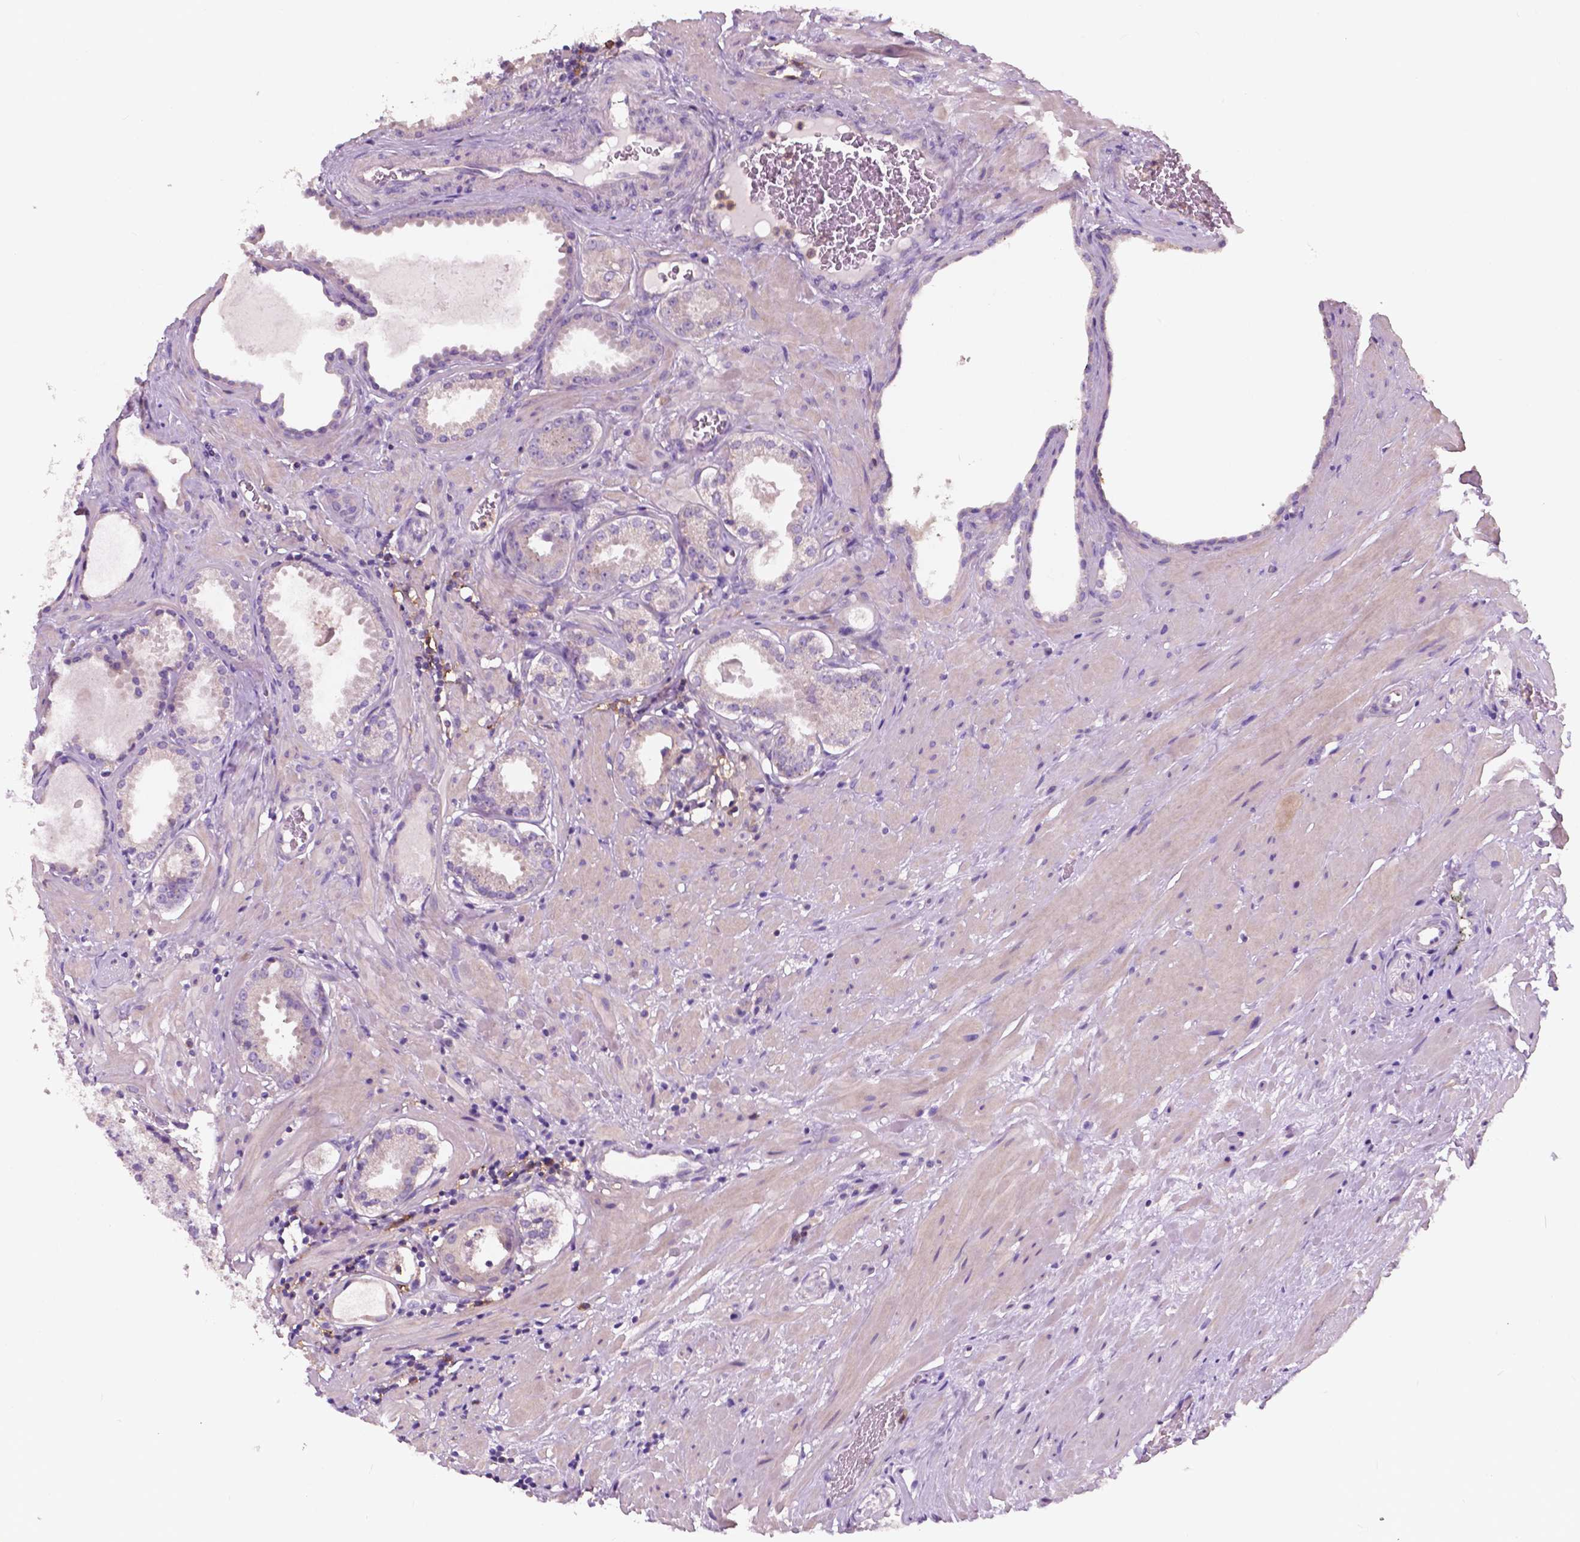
{"staining": {"intensity": "negative", "quantity": "none", "location": "none"}, "tissue": "prostate cancer", "cell_type": "Tumor cells", "image_type": "cancer", "snomed": [{"axis": "morphology", "description": "Adenocarcinoma, NOS"}, {"axis": "morphology", "description": "Adenocarcinoma, Low grade"}, {"axis": "topography", "description": "Prostate"}], "caption": "IHC micrograph of neoplastic tissue: prostate cancer stained with DAB (3,3'-diaminobenzidine) shows no significant protein positivity in tumor cells.", "gene": "SEMA4A", "patient": {"sex": "male", "age": 64}}